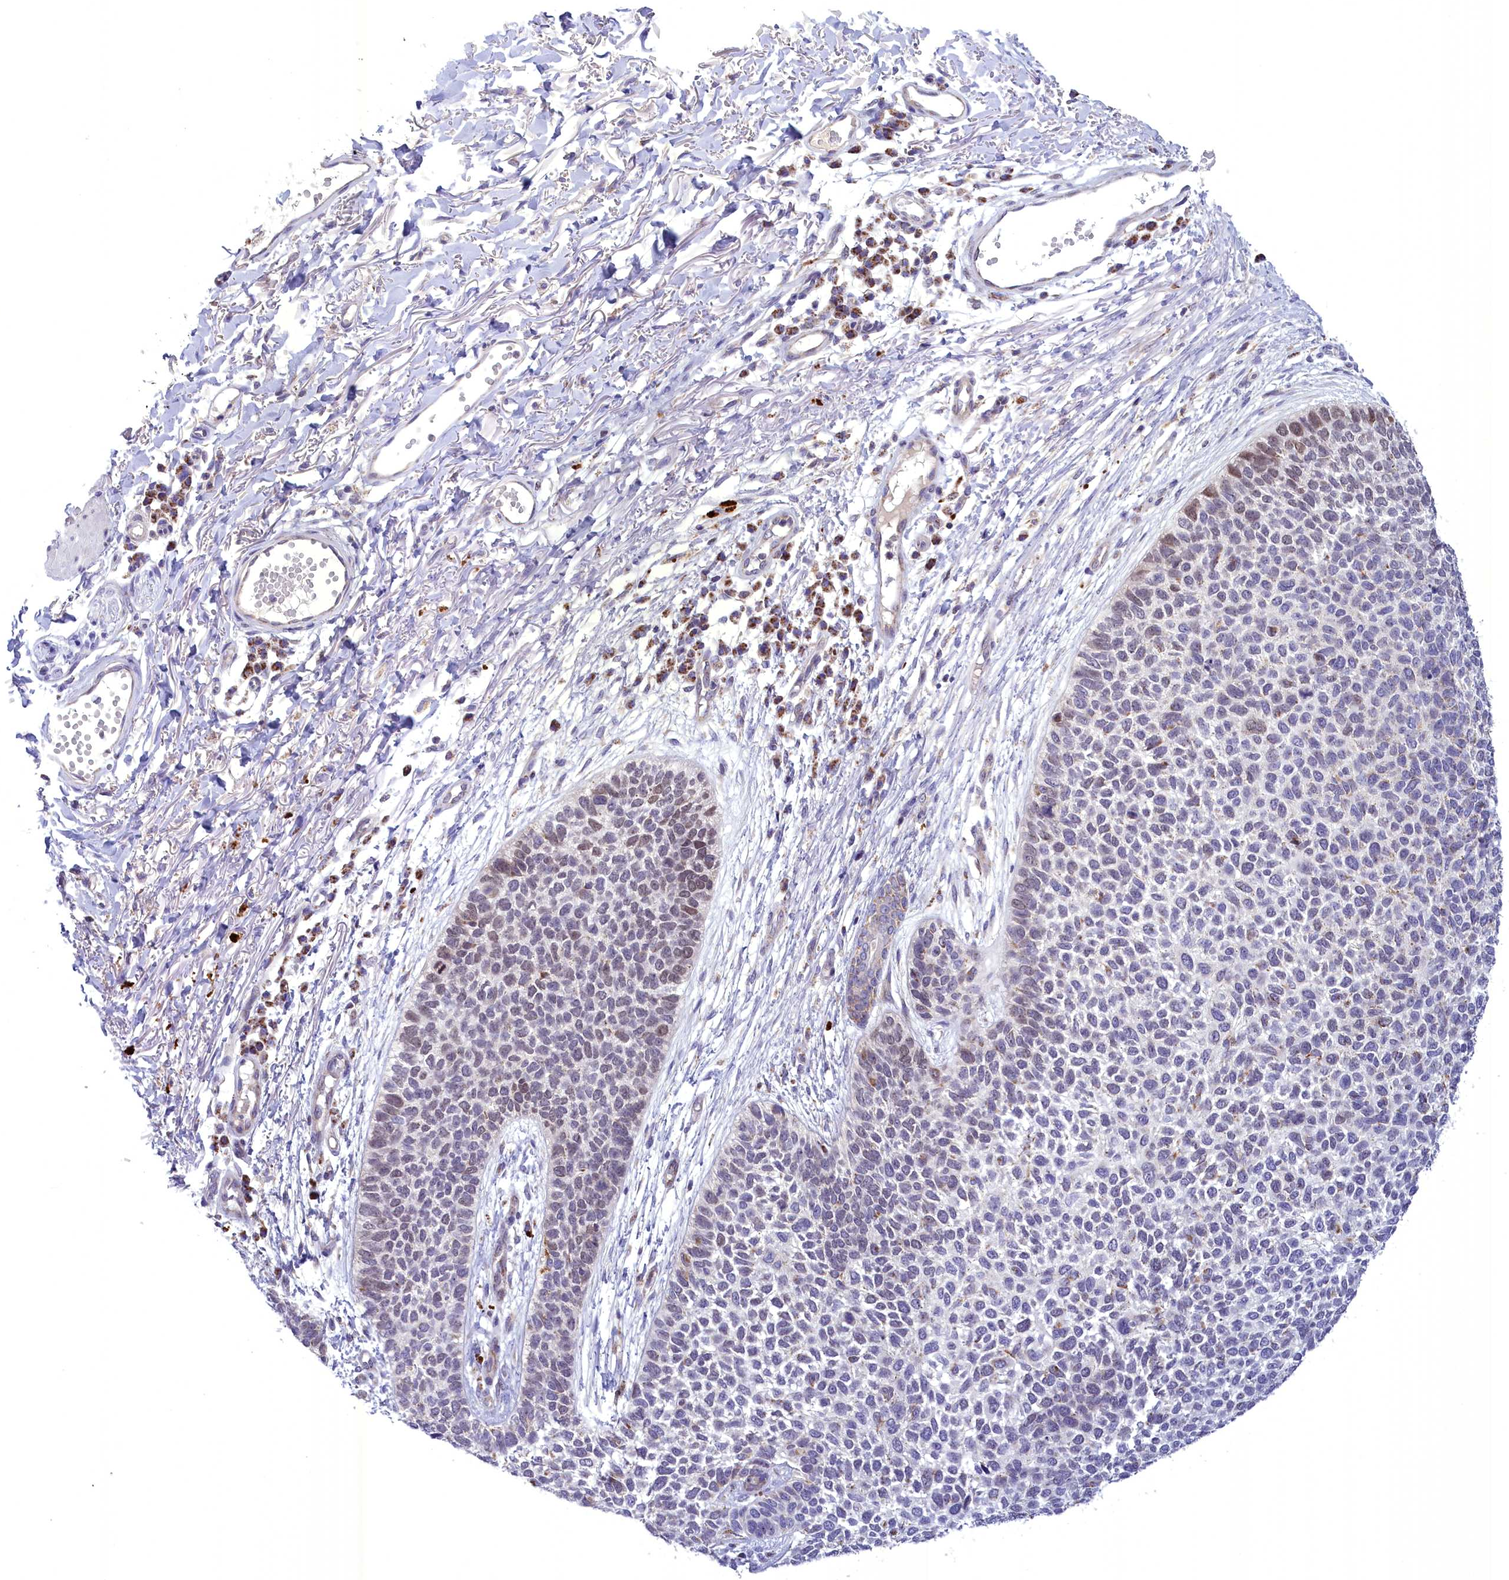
{"staining": {"intensity": "moderate", "quantity": "<25%", "location": "cytoplasmic/membranous,nuclear"}, "tissue": "skin cancer", "cell_type": "Tumor cells", "image_type": "cancer", "snomed": [{"axis": "morphology", "description": "Basal cell carcinoma"}, {"axis": "topography", "description": "Skin"}], "caption": "Tumor cells exhibit low levels of moderate cytoplasmic/membranous and nuclear staining in about <25% of cells in human skin cancer (basal cell carcinoma).", "gene": "FAM149B1", "patient": {"sex": "female", "age": 84}}